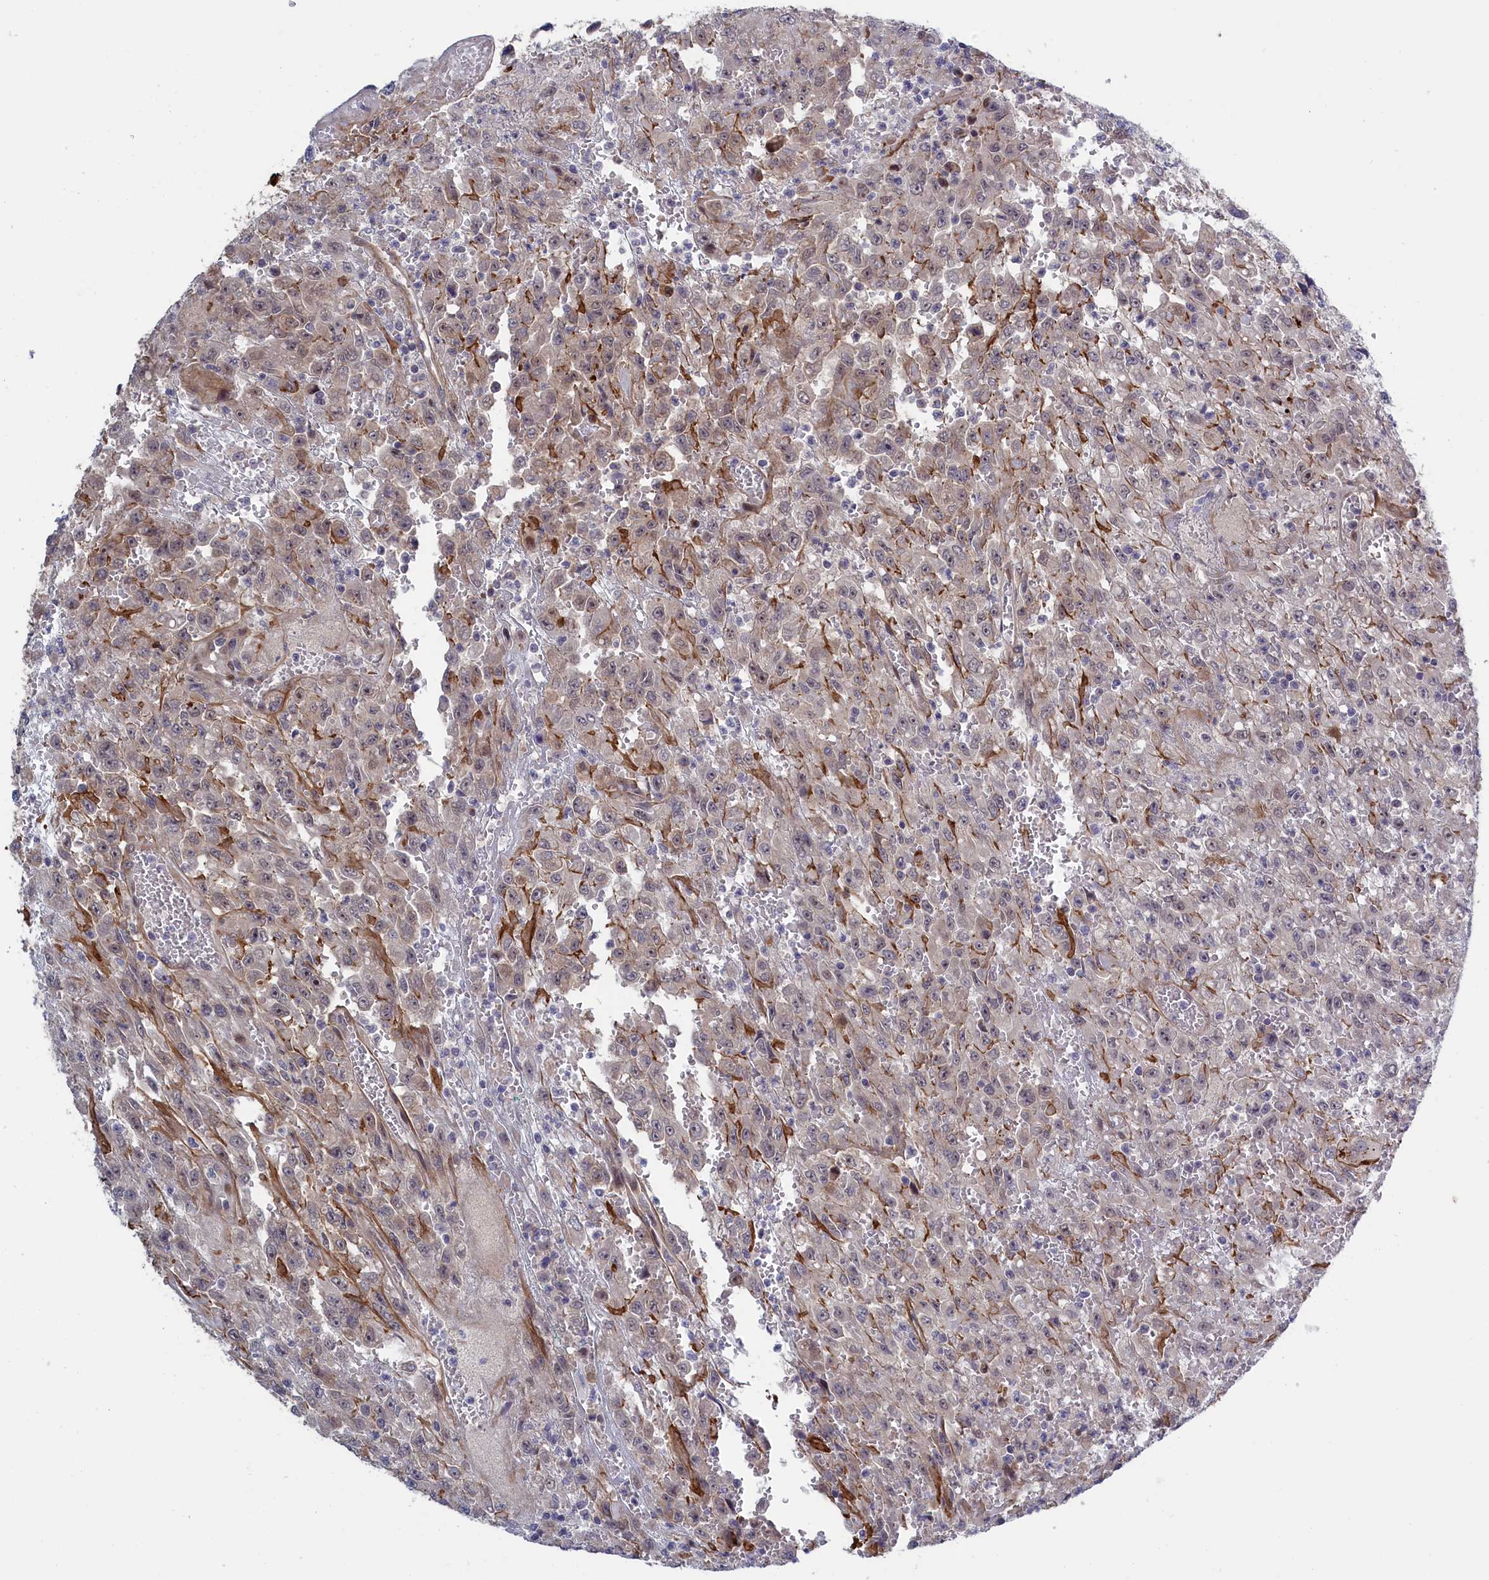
{"staining": {"intensity": "negative", "quantity": "none", "location": "none"}, "tissue": "urothelial cancer", "cell_type": "Tumor cells", "image_type": "cancer", "snomed": [{"axis": "morphology", "description": "Urothelial carcinoma, High grade"}, {"axis": "topography", "description": "Urinary bladder"}], "caption": "DAB (3,3'-diaminobenzidine) immunohistochemical staining of urothelial cancer exhibits no significant positivity in tumor cells. The staining is performed using DAB (3,3'-diaminobenzidine) brown chromogen with nuclei counter-stained in using hematoxylin.", "gene": "LSG1", "patient": {"sex": "male", "age": 46}}